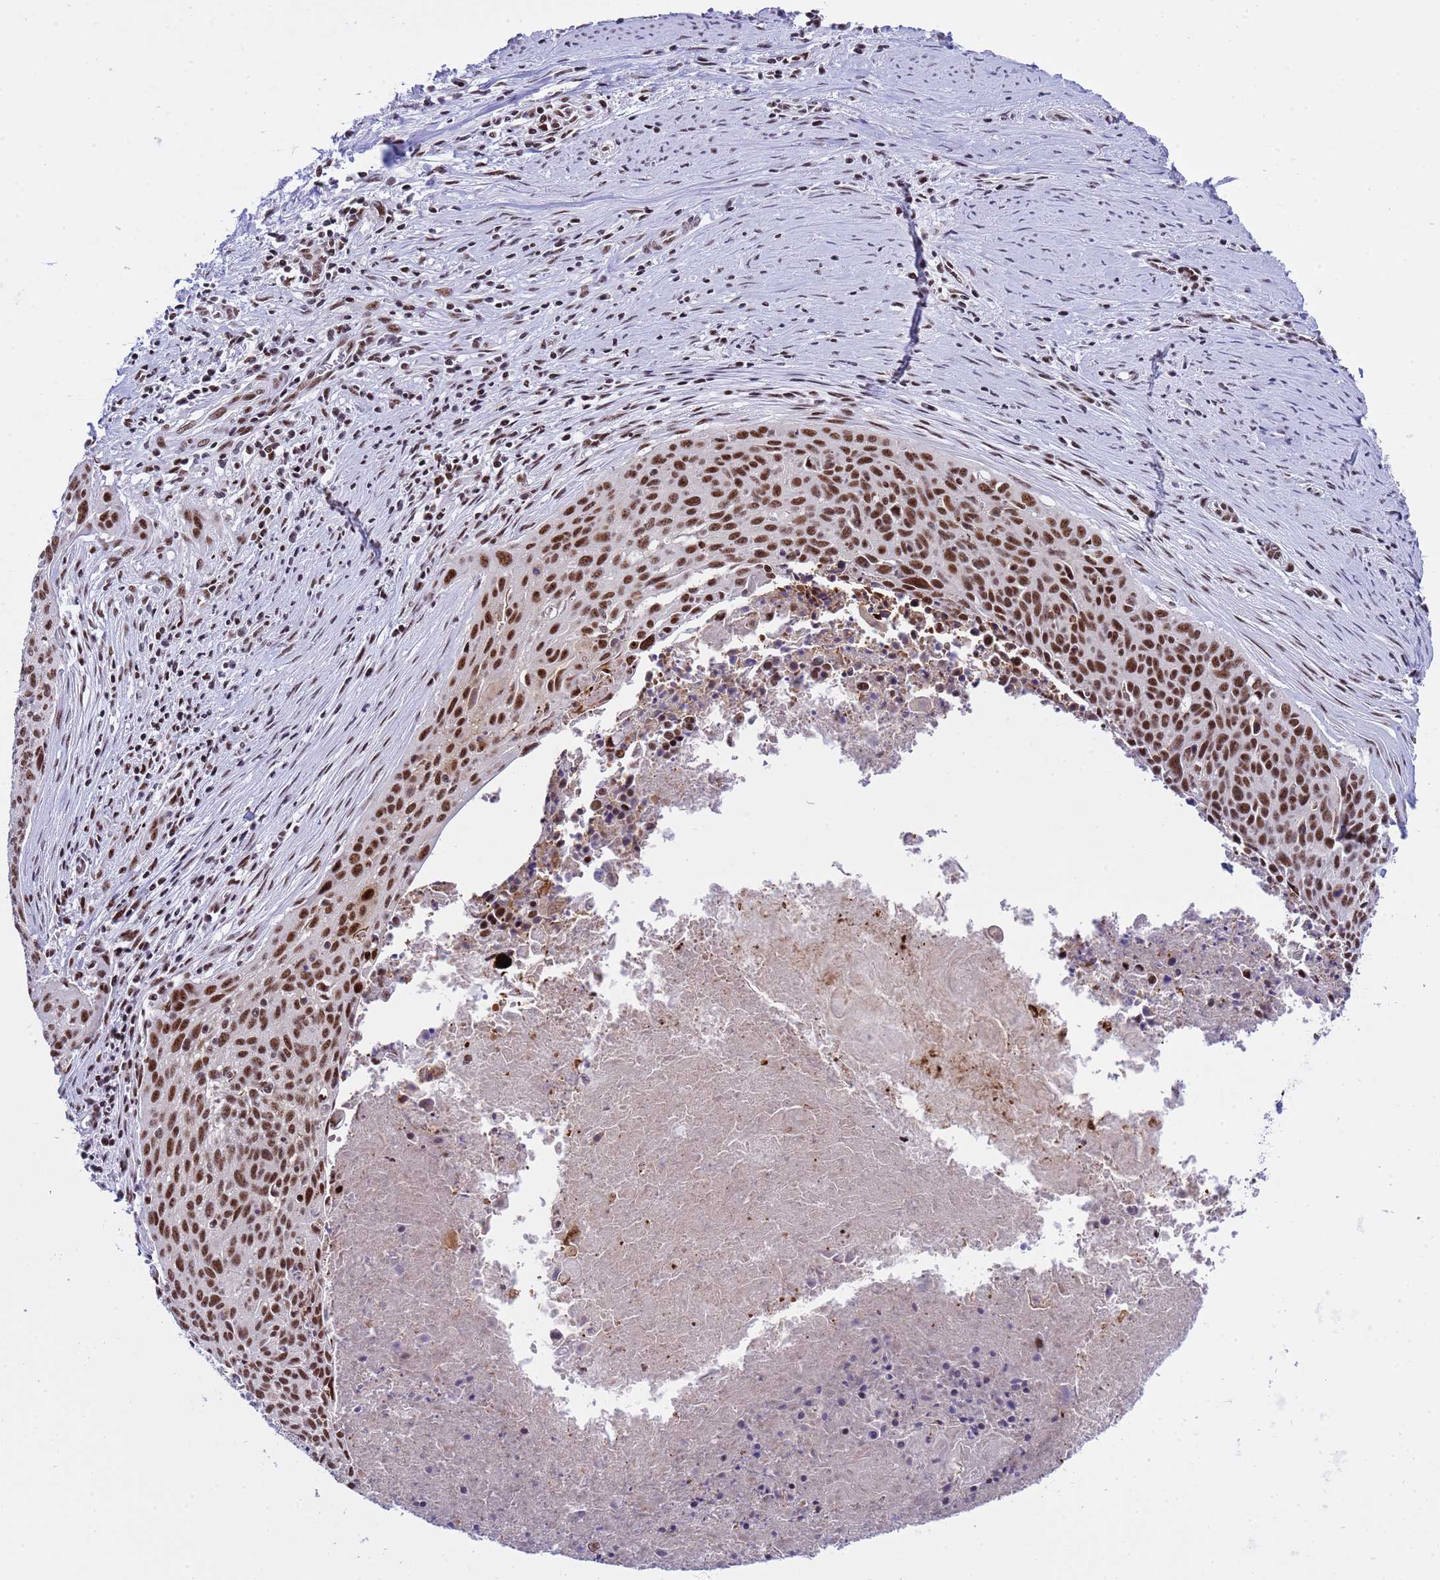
{"staining": {"intensity": "strong", "quantity": ">75%", "location": "nuclear"}, "tissue": "cervical cancer", "cell_type": "Tumor cells", "image_type": "cancer", "snomed": [{"axis": "morphology", "description": "Squamous cell carcinoma, NOS"}, {"axis": "topography", "description": "Cervix"}], "caption": "High-power microscopy captured an IHC image of cervical squamous cell carcinoma, revealing strong nuclear positivity in approximately >75% of tumor cells. (DAB = brown stain, brightfield microscopy at high magnification).", "gene": "THOC2", "patient": {"sex": "female", "age": 55}}